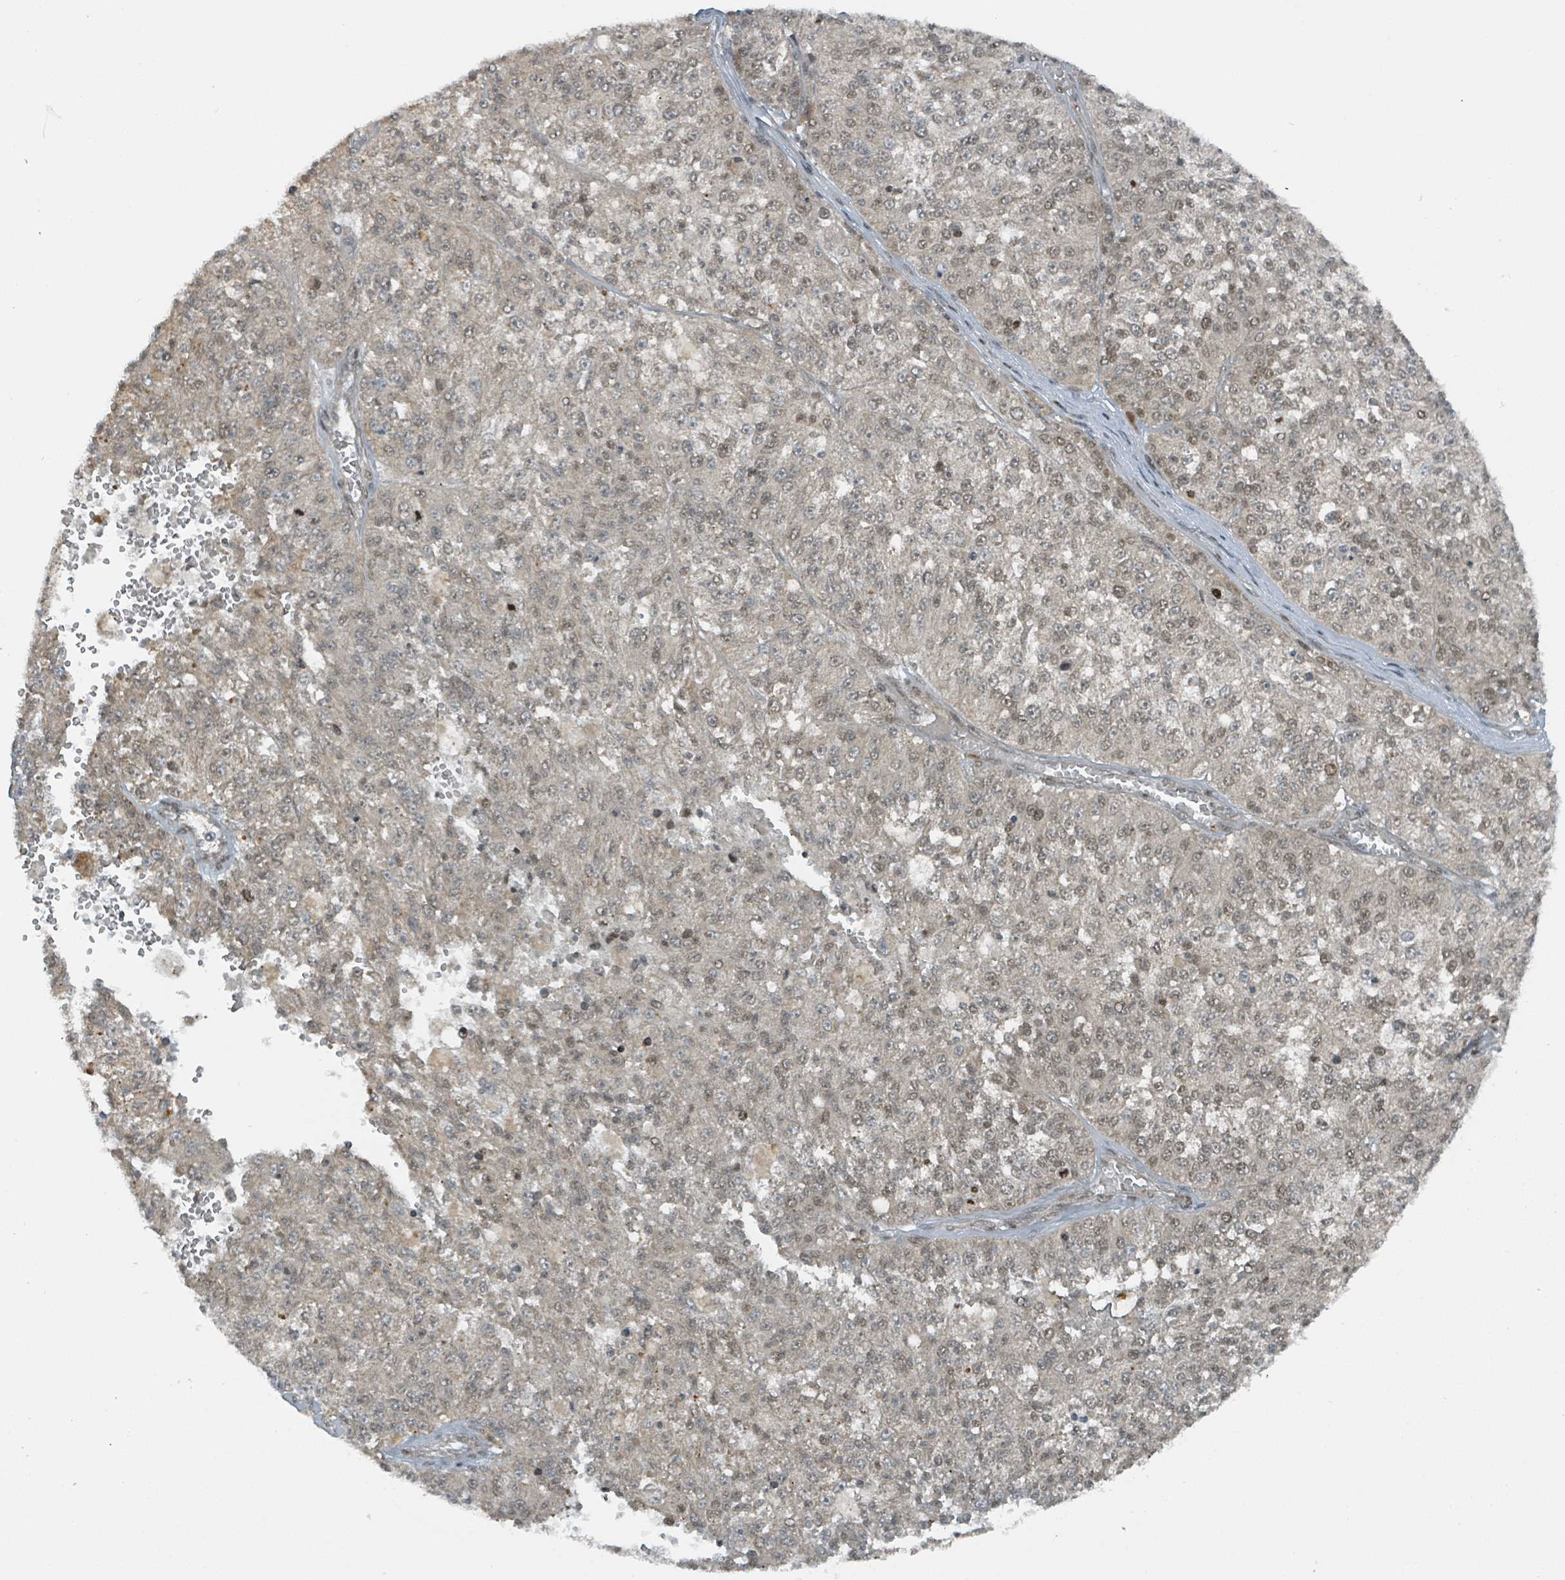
{"staining": {"intensity": "weak", "quantity": "<25%", "location": "nuclear"}, "tissue": "melanoma", "cell_type": "Tumor cells", "image_type": "cancer", "snomed": [{"axis": "morphology", "description": "Malignant melanoma, NOS"}, {"axis": "topography", "description": "Skin"}], "caption": "Immunohistochemical staining of malignant melanoma shows no significant staining in tumor cells.", "gene": "PHIP", "patient": {"sex": "female", "age": 64}}